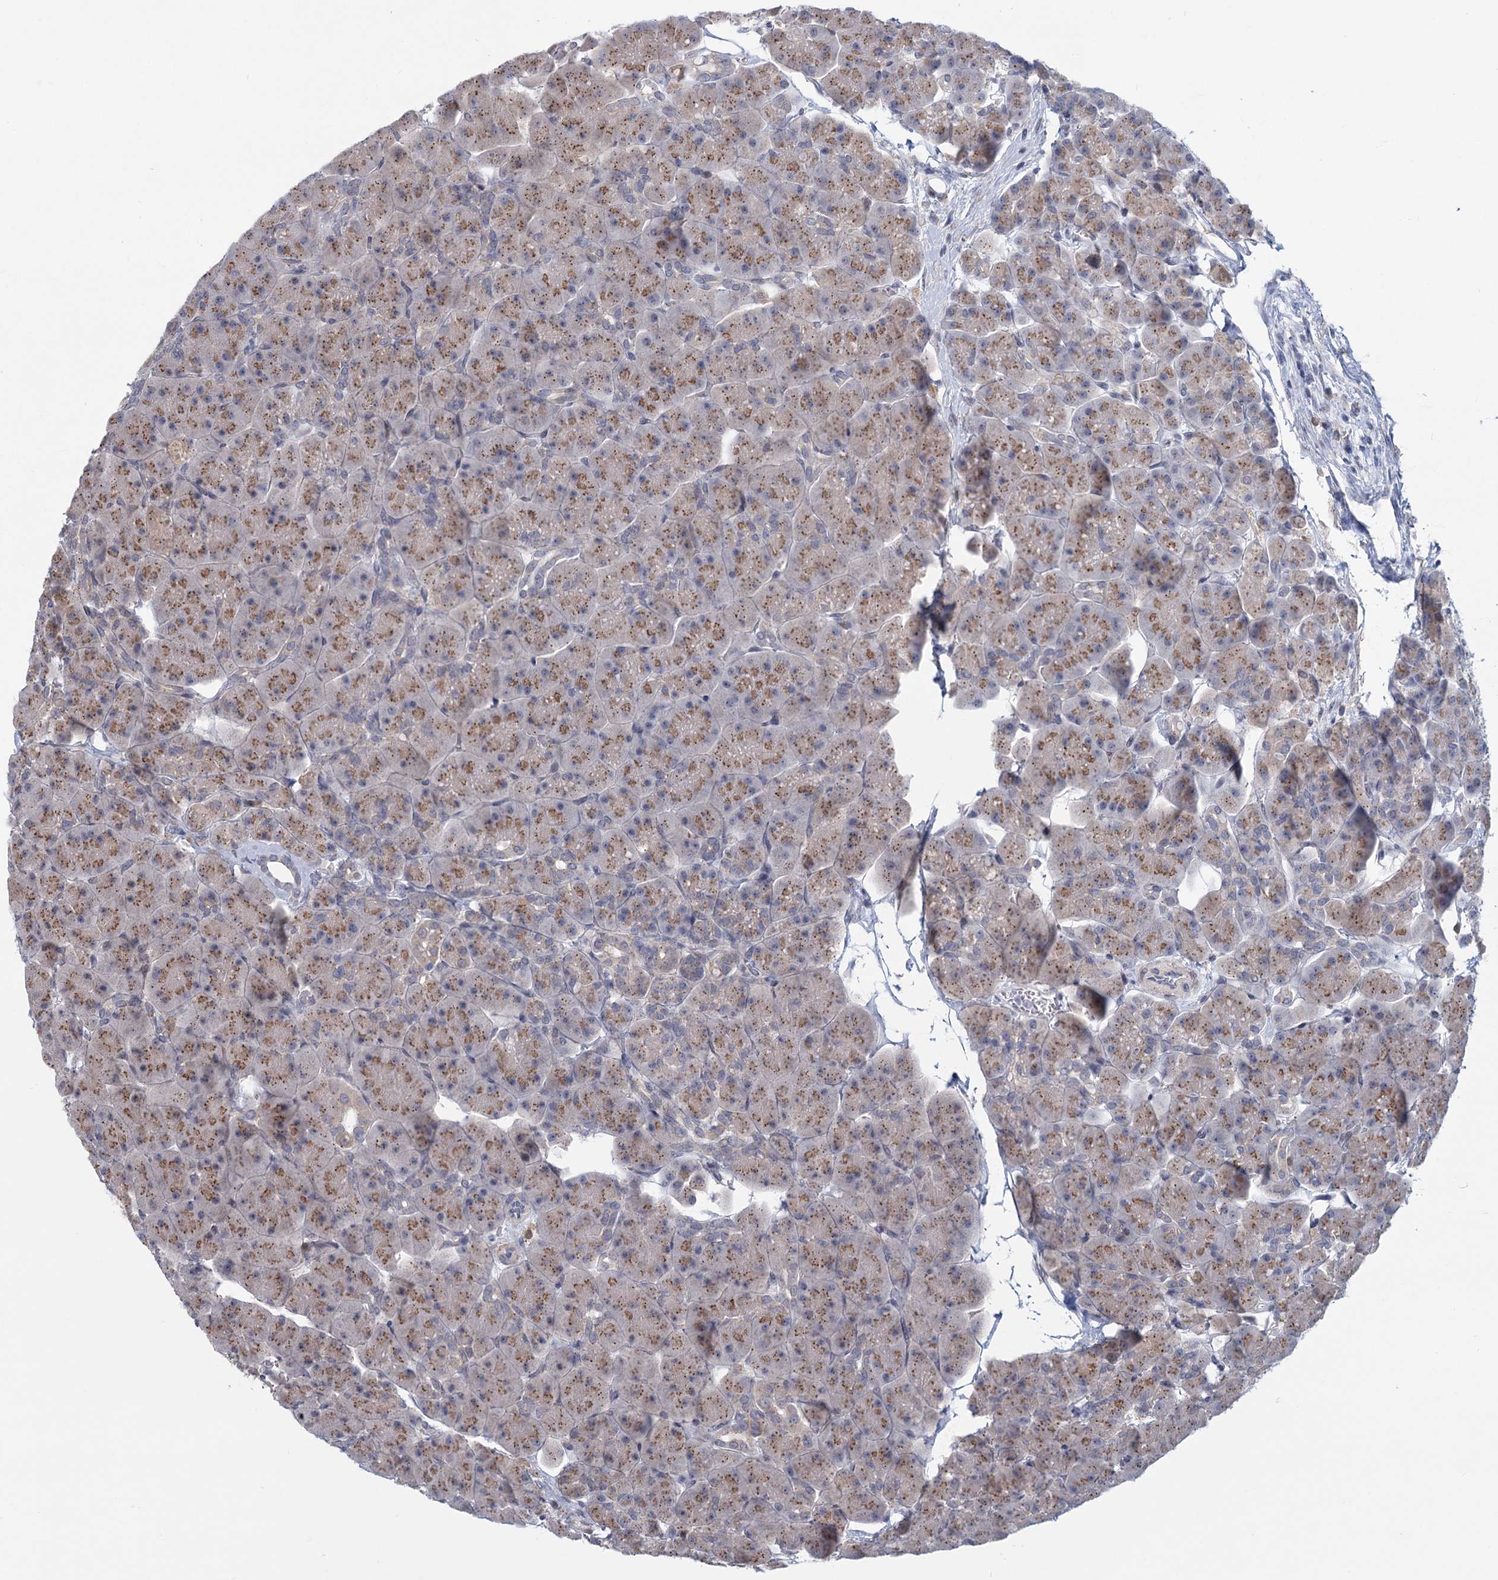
{"staining": {"intensity": "moderate", "quantity": "25%-75%", "location": "cytoplasmic/membranous"}, "tissue": "pancreas", "cell_type": "Exocrine glandular cells", "image_type": "normal", "snomed": [{"axis": "morphology", "description": "Normal tissue, NOS"}, {"axis": "topography", "description": "Pancreas"}], "caption": "Immunohistochemistry (DAB) staining of normal pancreas reveals moderate cytoplasmic/membranous protein expression in approximately 25%-75% of exocrine glandular cells.", "gene": "STAP1", "patient": {"sex": "male", "age": 66}}